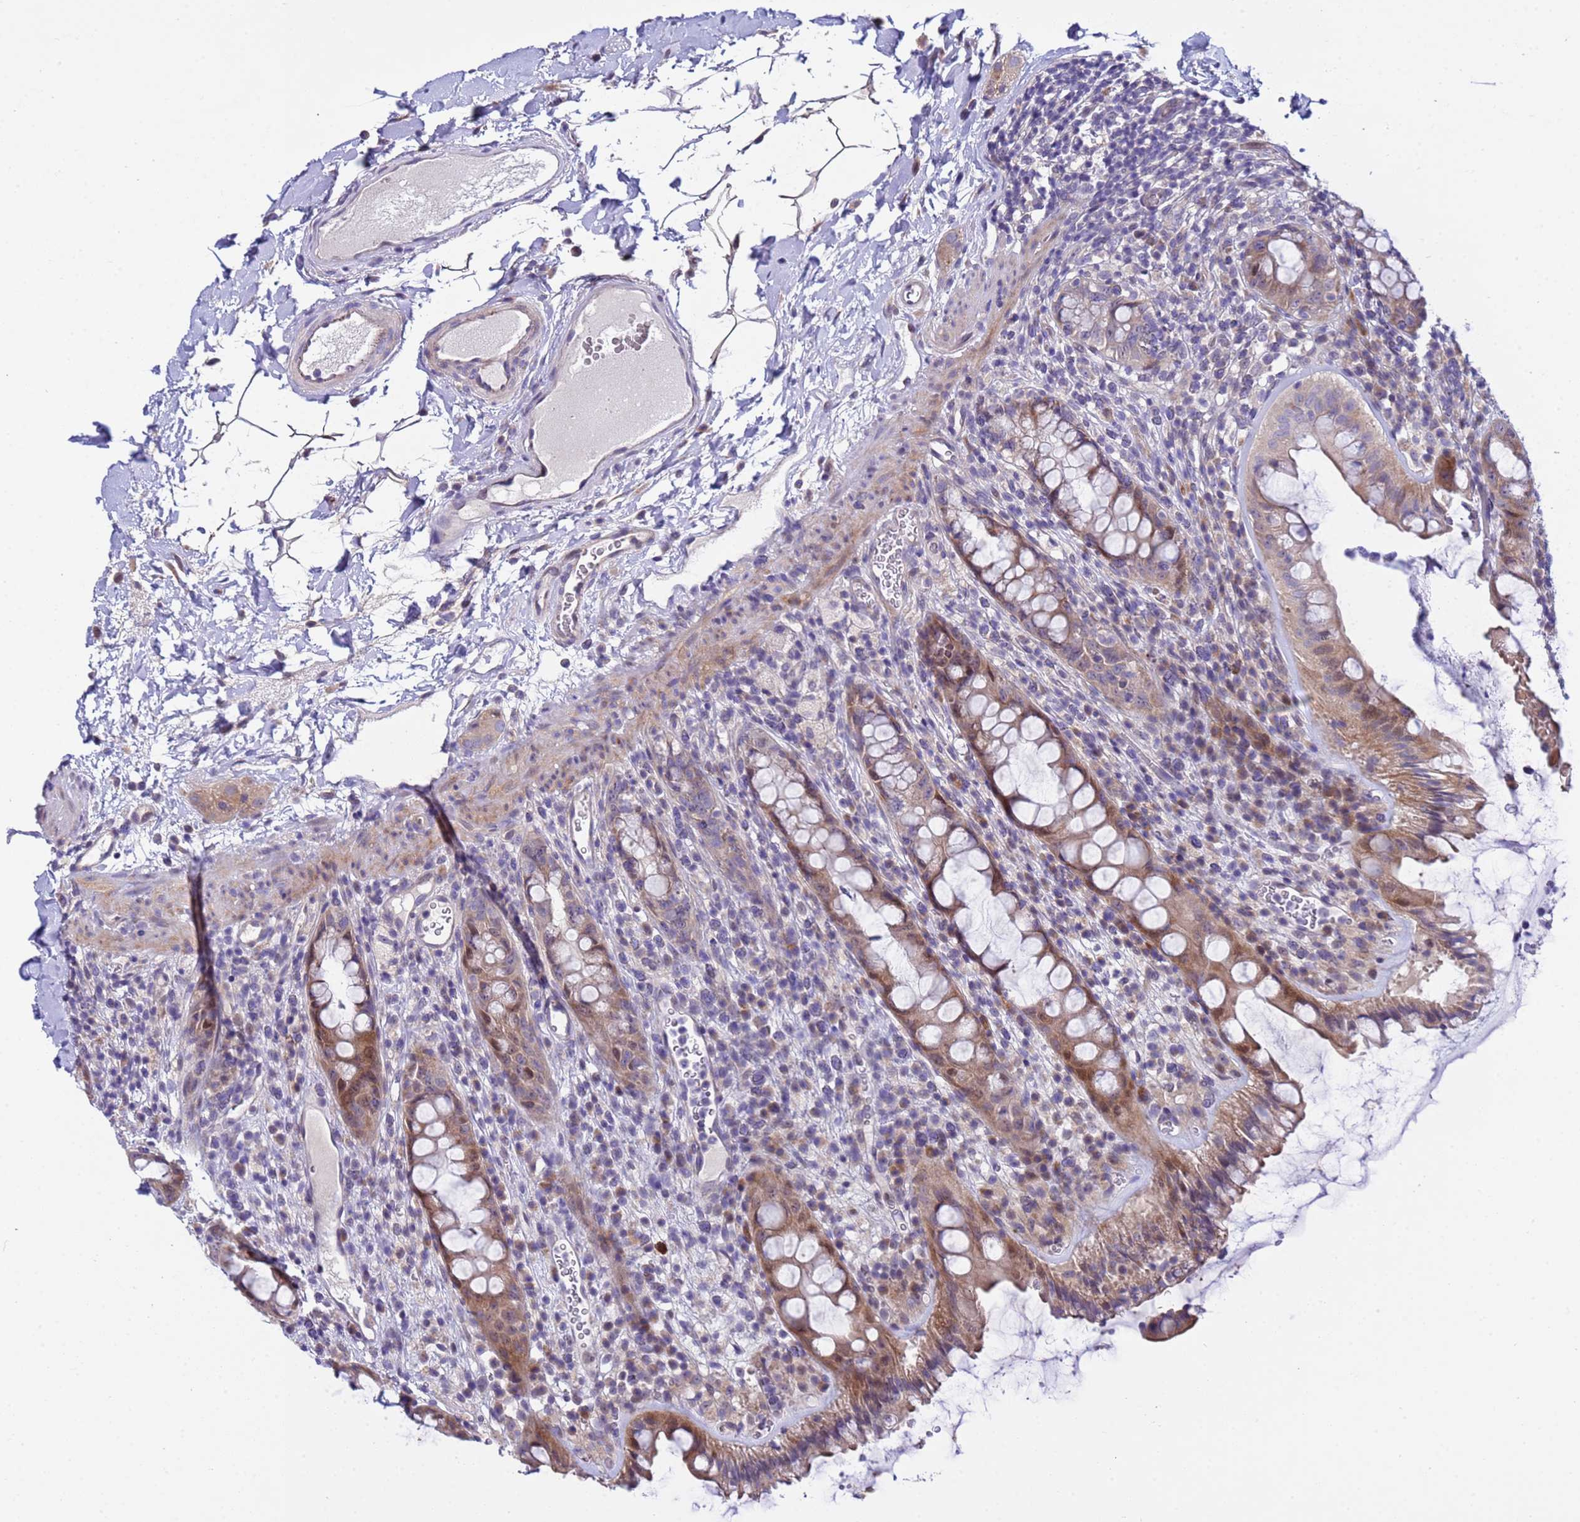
{"staining": {"intensity": "moderate", "quantity": ">75%", "location": "cytoplasmic/membranous,nuclear"}, "tissue": "rectum", "cell_type": "Glandular cells", "image_type": "normal", "snomed": [{"axis": "morphology", "description": "Normal tissue, NOS"}, {"axis": "topography", "description": "Rectum"}], "caption": "A high-resolution histopathology image shows immunohistochemistry staining of normal rectum, which reveals moderate cytoplasmic/membranous,nuclear staining in approximately >75% of glandular cells.", "gene": "IGSF11", "patient": {"sex": "female", "age": 57}}